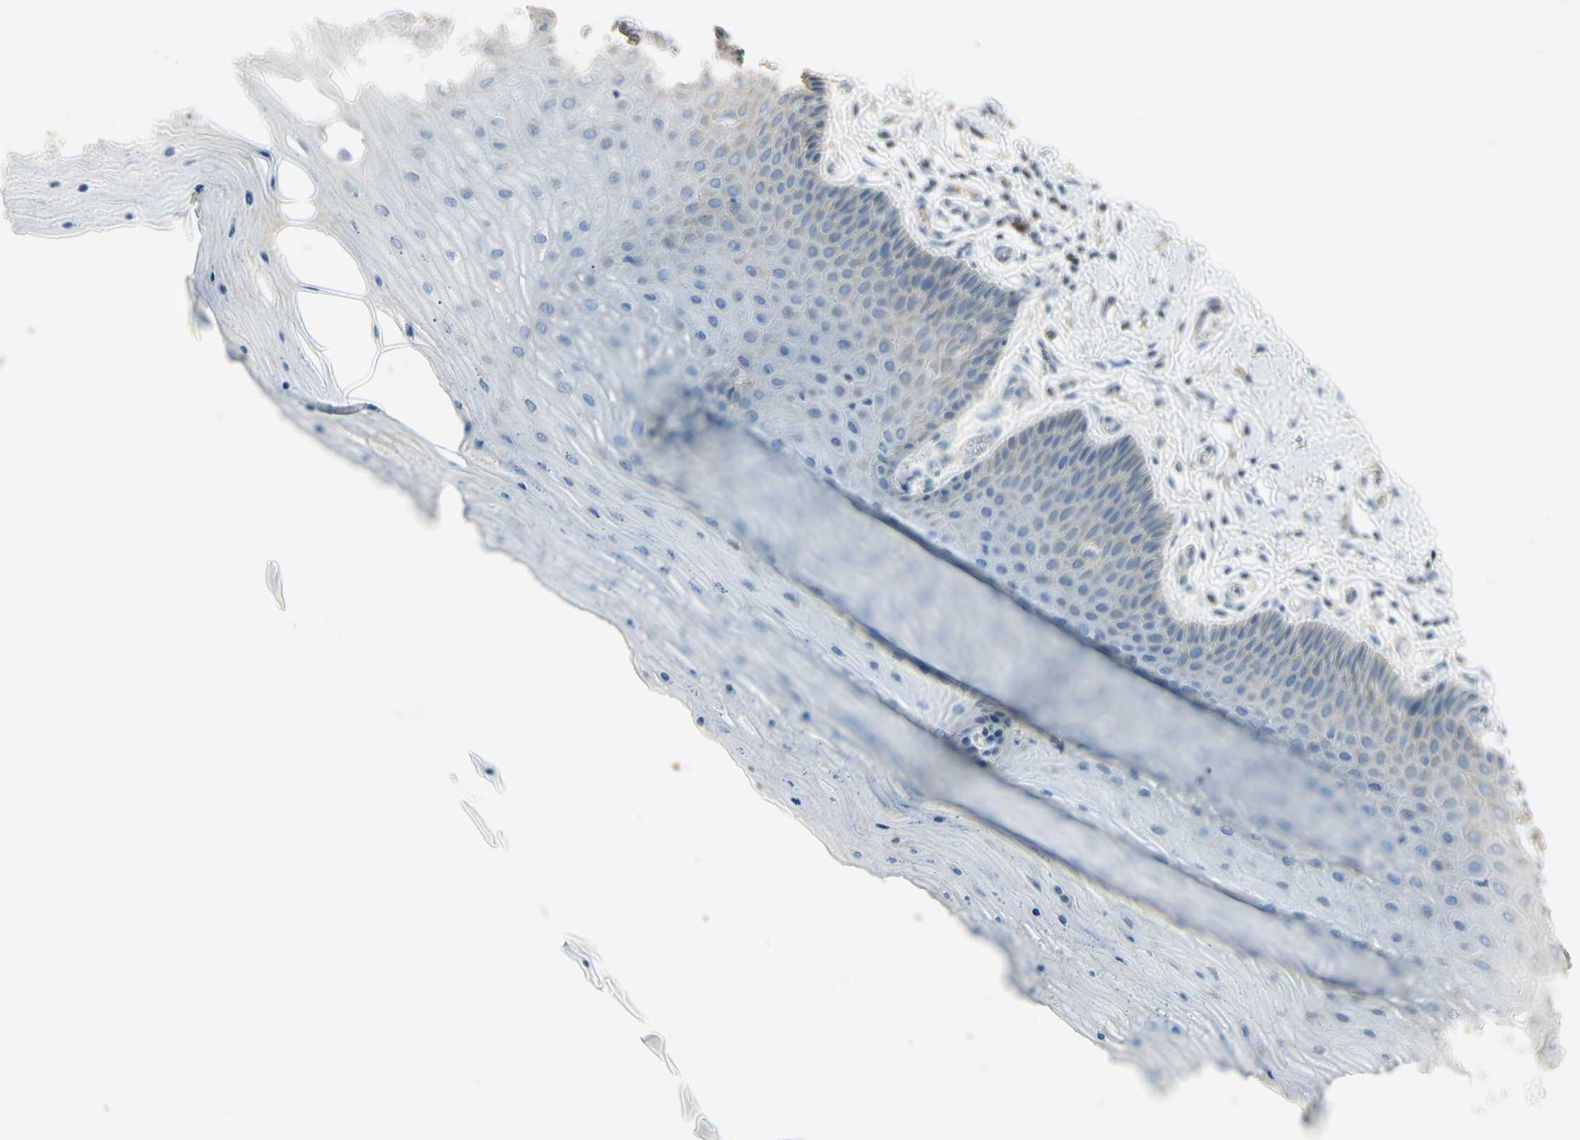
{"staining": {"intensity": "weak", "quantity": ">75%", "location": "cytoplasmic/membranous"}, "tissue": "cervix", "cell_type": "Glandular cells", "image_type": "normal", "snomed": [{"axis": "morphology", "description": "Normal tissue, NOS"}, {"axis": "topography", "description": "Cervix"}], "caption": "This photomicrograph reveals benign cervix stained with immunohistochemistry (IHC) to label a protein in brown. The cytoplasmic/membranous of glandular cells show weak positivity for the protein. Nuclei are counter-stained blue.", "gene": "ANGPTL1", "patient": {"sex": "female", "age": 55}}